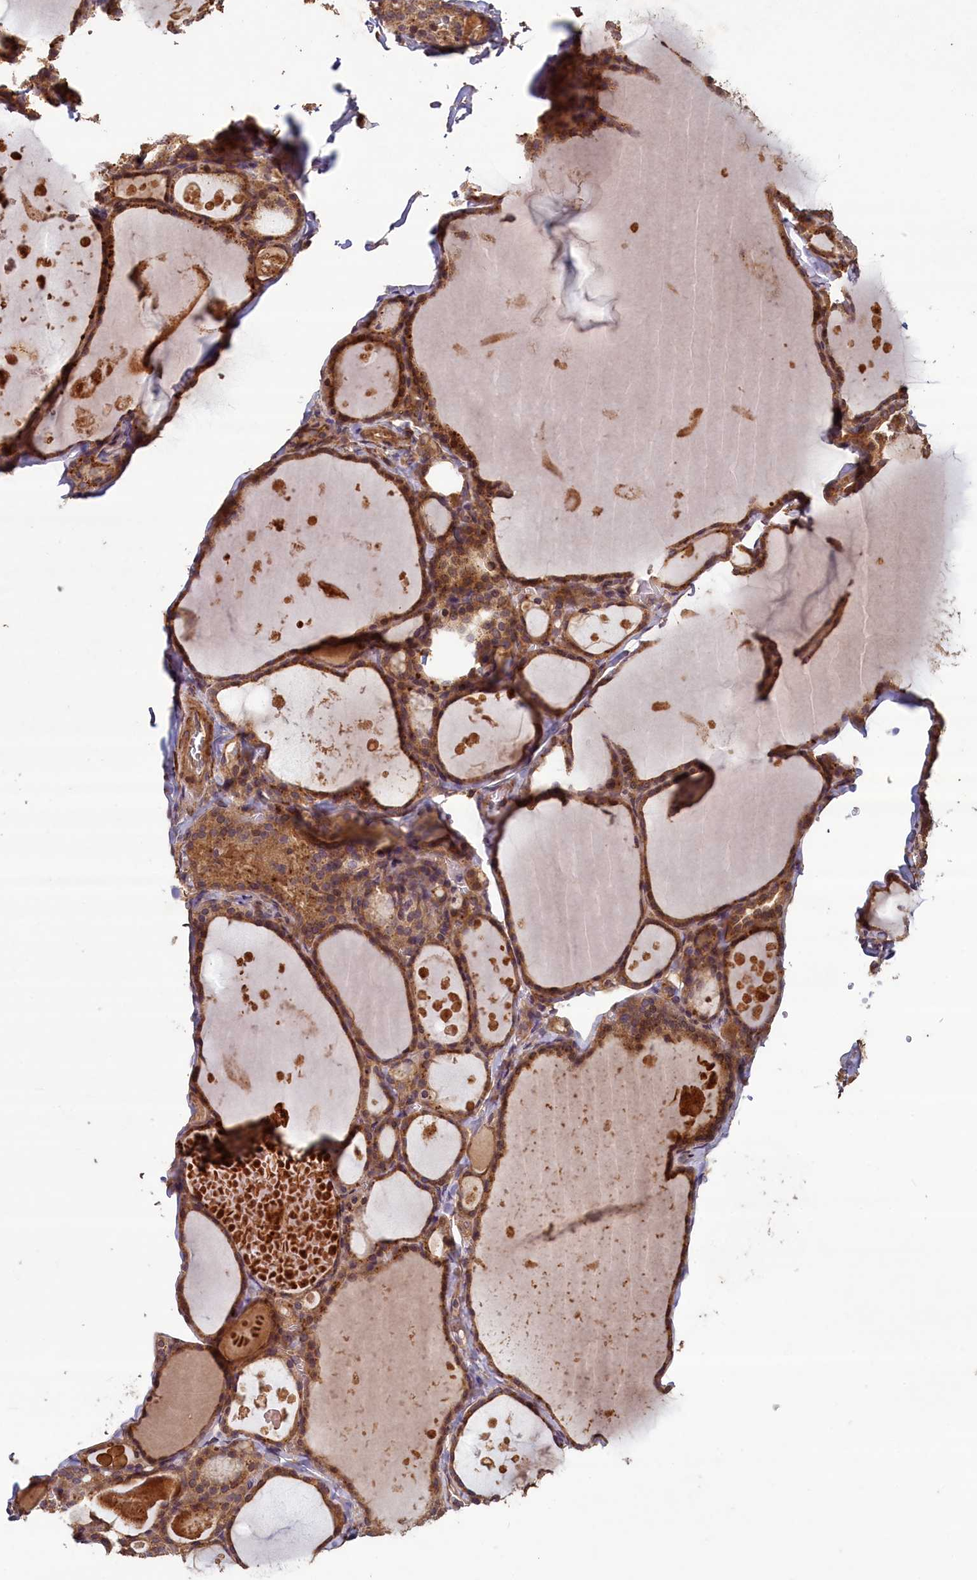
{"staining": {"intensity": "moderate", "quantity": ">75%", "location": "cytoplasmic/membranous"}, "tissue": "thyroid gland", "cell_type": "Glandular cells", "image_type": "normal", "snomed": [{"axis": "morphology", "description": "Normal tissue, NOS"}, {"axis": "topography", "description": "Thyroid gland"}], "caption": "Human thyroid gland stained for a protein (brown) shows moderate cytoplasmic/membranous positive staining in about >75% of glandular cells.", "gene": "NUDT6", "patient": {"sex": "male", "age": 56}}